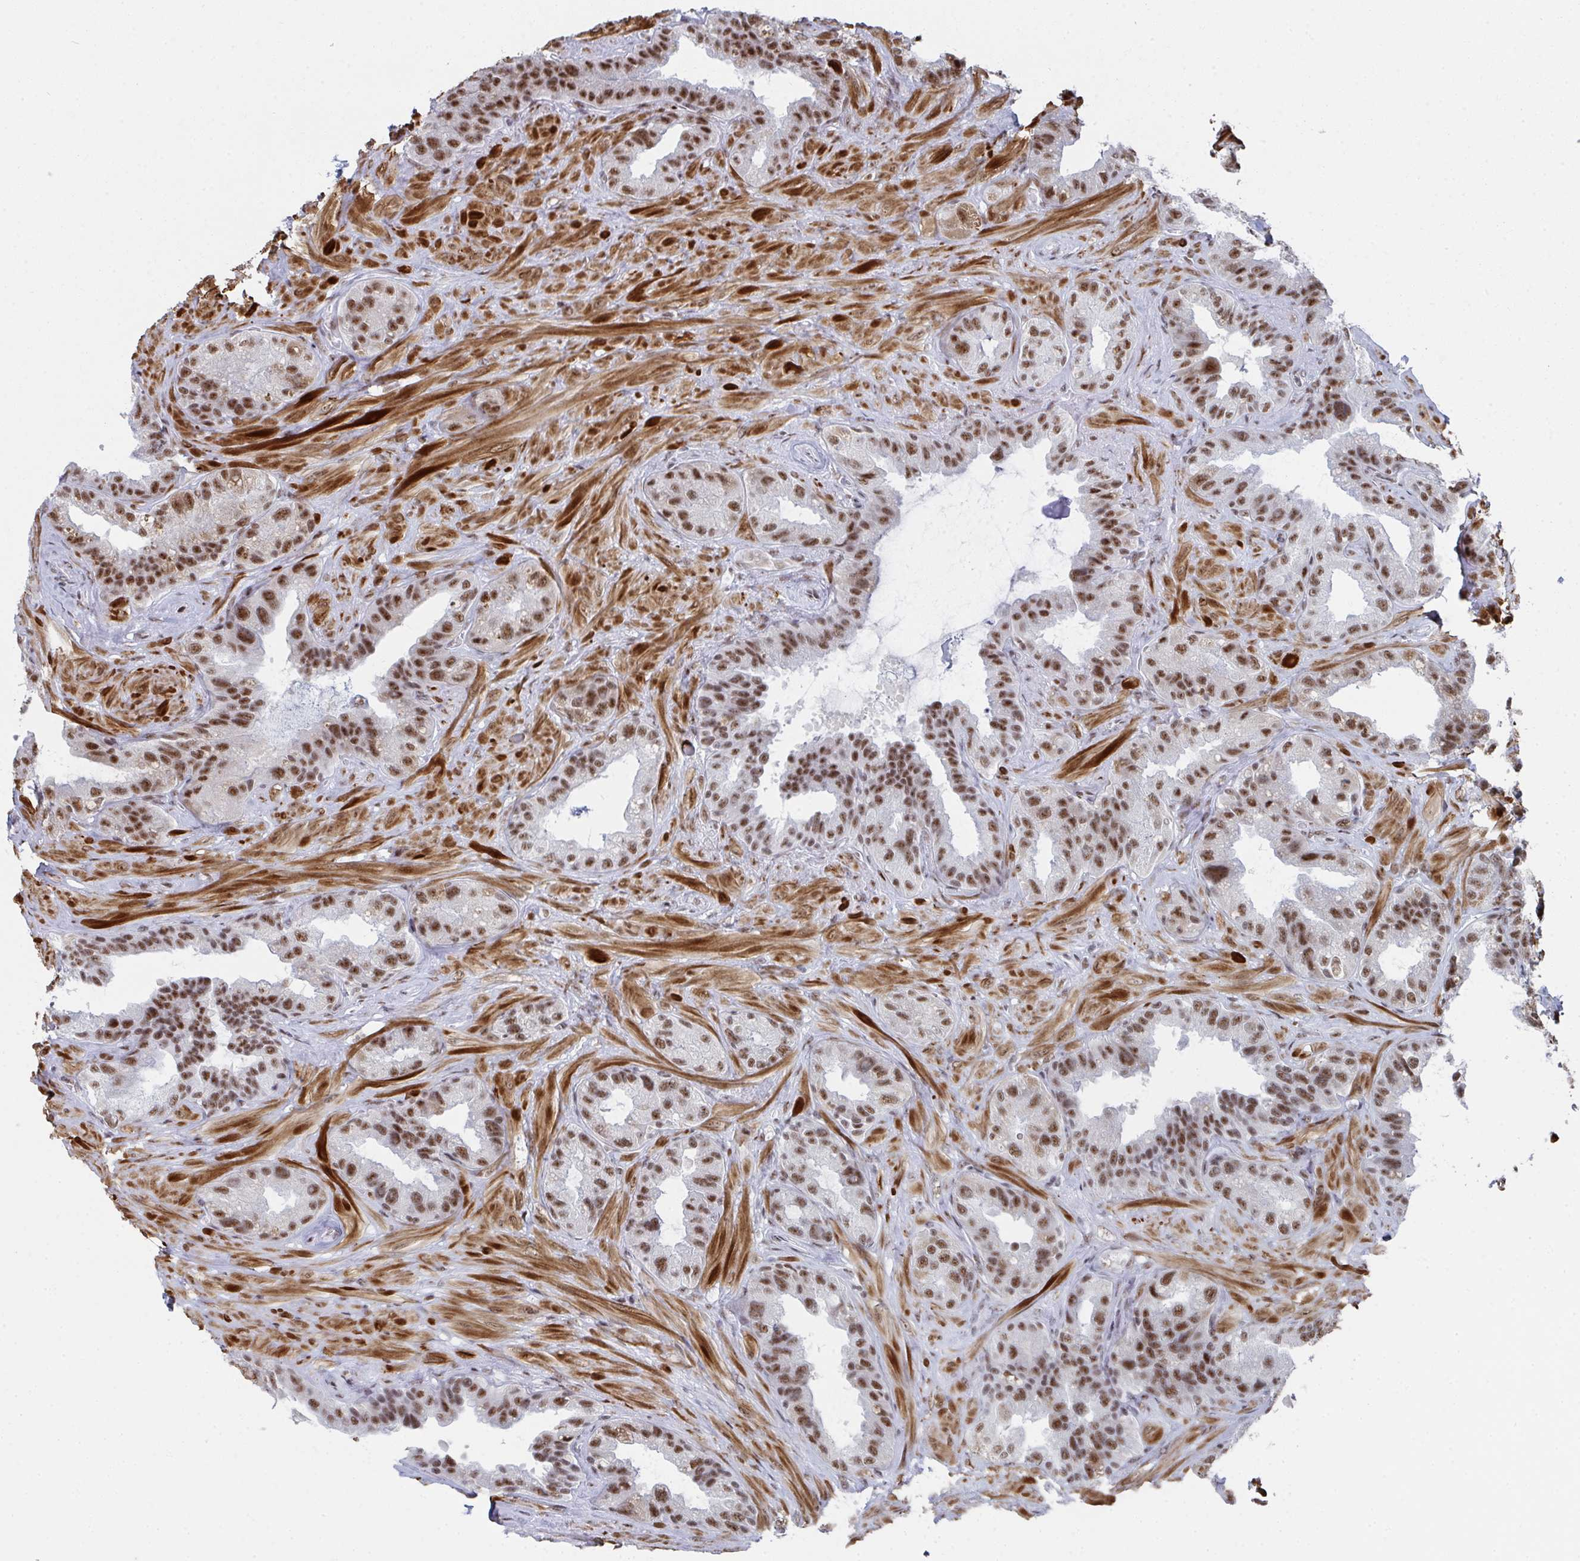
{"staining": {"intensity": "moderate", "quantity": ">75%", "location": "nuclear"}, "tissue": "seminal vesicle", "cell_type": "Glandular cells", "image_type": "normal", "snomed": [{"axis": "morphology", "description": "Normal tissue, NOS"}, {"axis": "topography", "description": "Seminal veicle"}, {"axis": "topography", "description": "Peripheral nerve tissue"}], "caption": "Immunohistochemical staining of normal seminal vesicle reveals moderate nuclear protein staining in approximately >75% of glandular cells. Using DAB (3,3'-diaminobenzidine) (brown) and hematoxylin (blue) stains, captured at high magnification using brightfield microscopy.", "gene": "SNRNP70", "patient": {"sex": "male", "age": 76}}